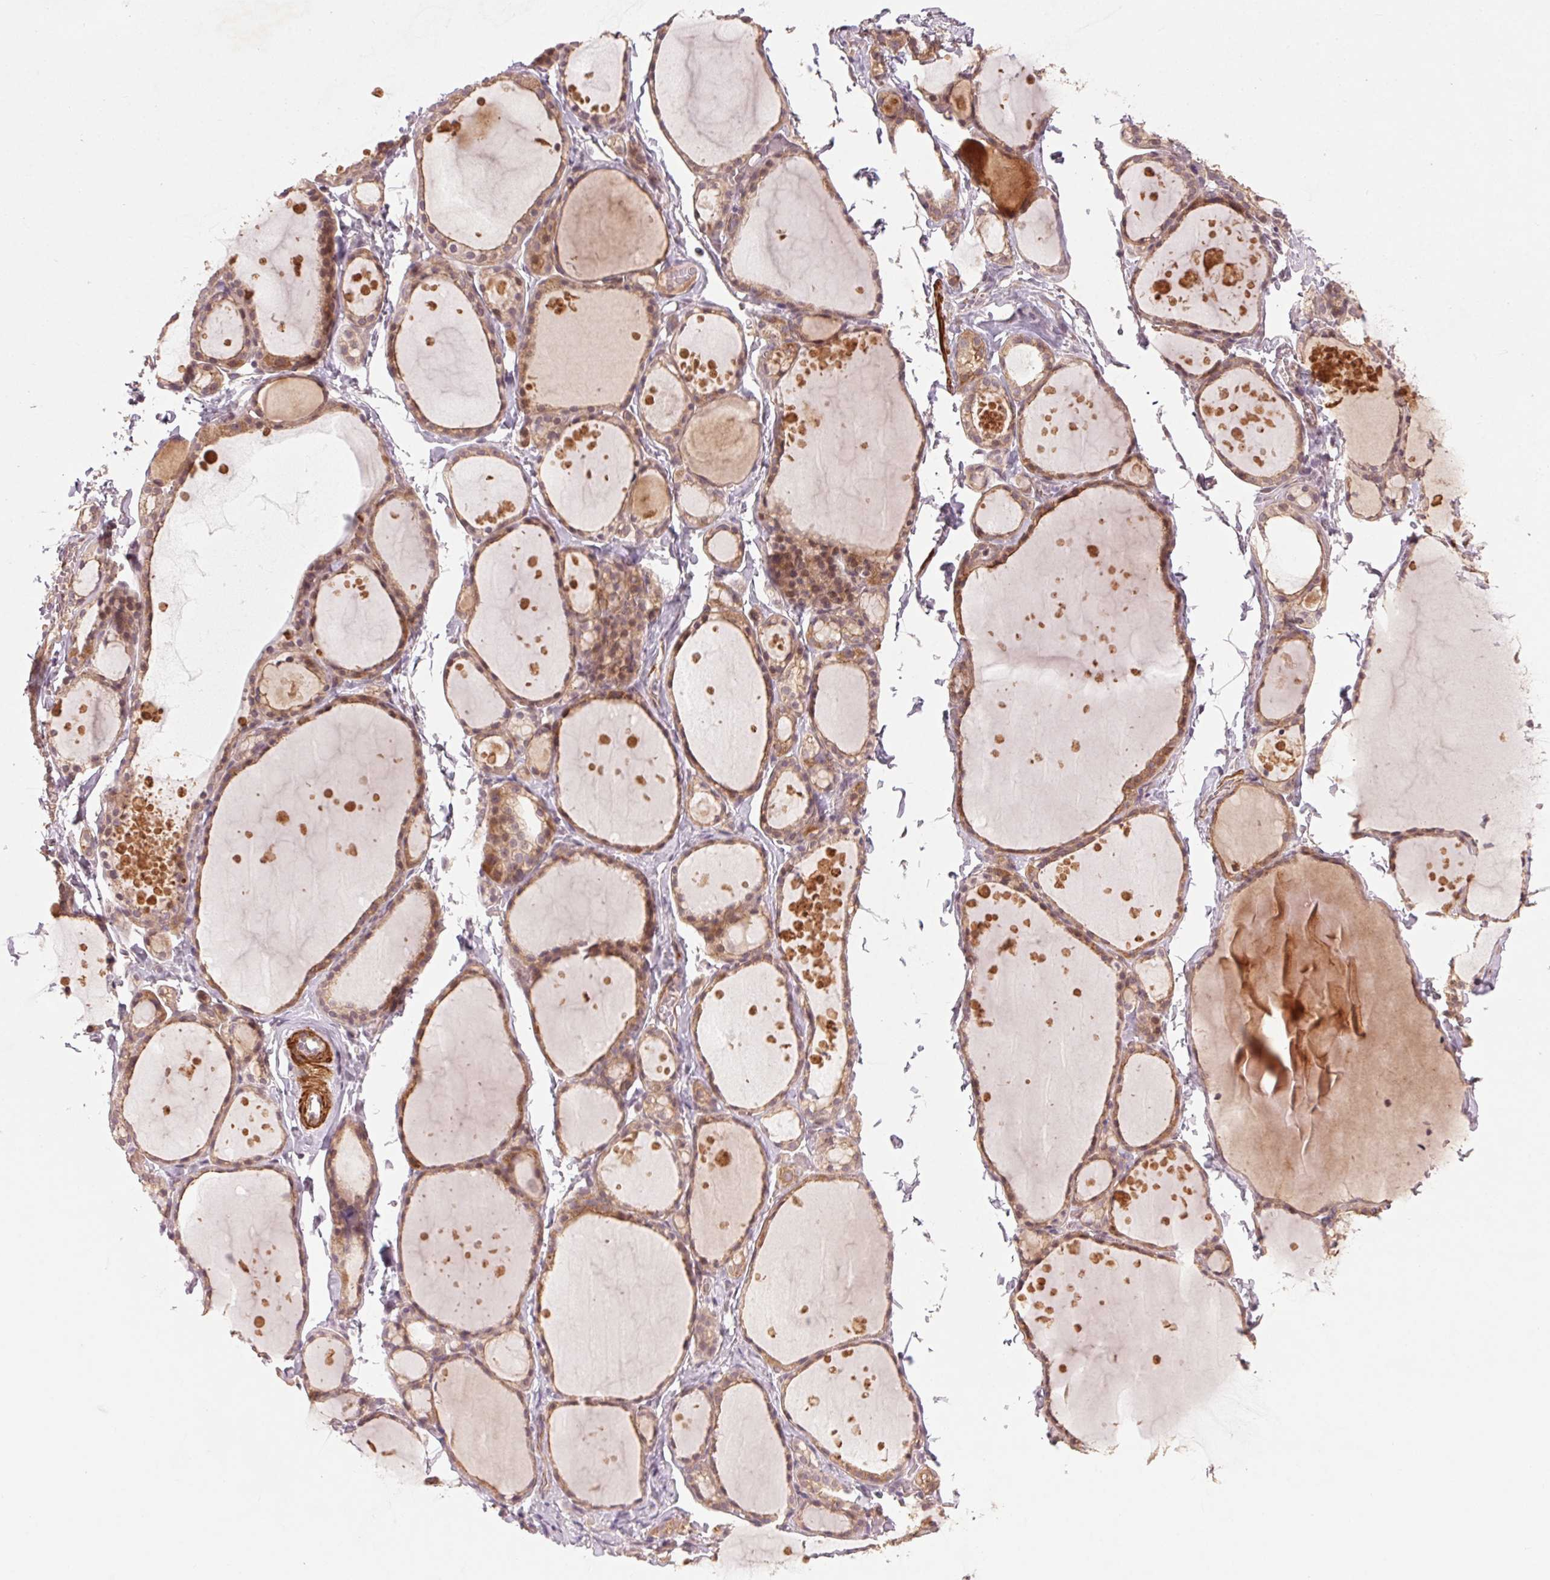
{"staining": {"intensity": "moderate", "quantity": ">75%", "location": "cytoplasmic/membranous,nuclear"}, "tissue": "thyroid gland", "cell_type": "Glandular cells", "image_type": "normal", "snomed": [{"axis": "morphology", "description": "Normal tissue, NOS"}, {"axis": "topography", "description": "Thyroid gland"}], "caption": "Immunohistochemical staining of benign thyroid gland demonstrates medium levels of moderate cytoplasmic/membranous,nuclear expression in approximately >75% of glandular cells. Immunohistochemistry stains the protein of interest in brown and the nuclei are stained blue.", "gene": "SMLR1", "patient": {"sex": "male", "age": 68}}